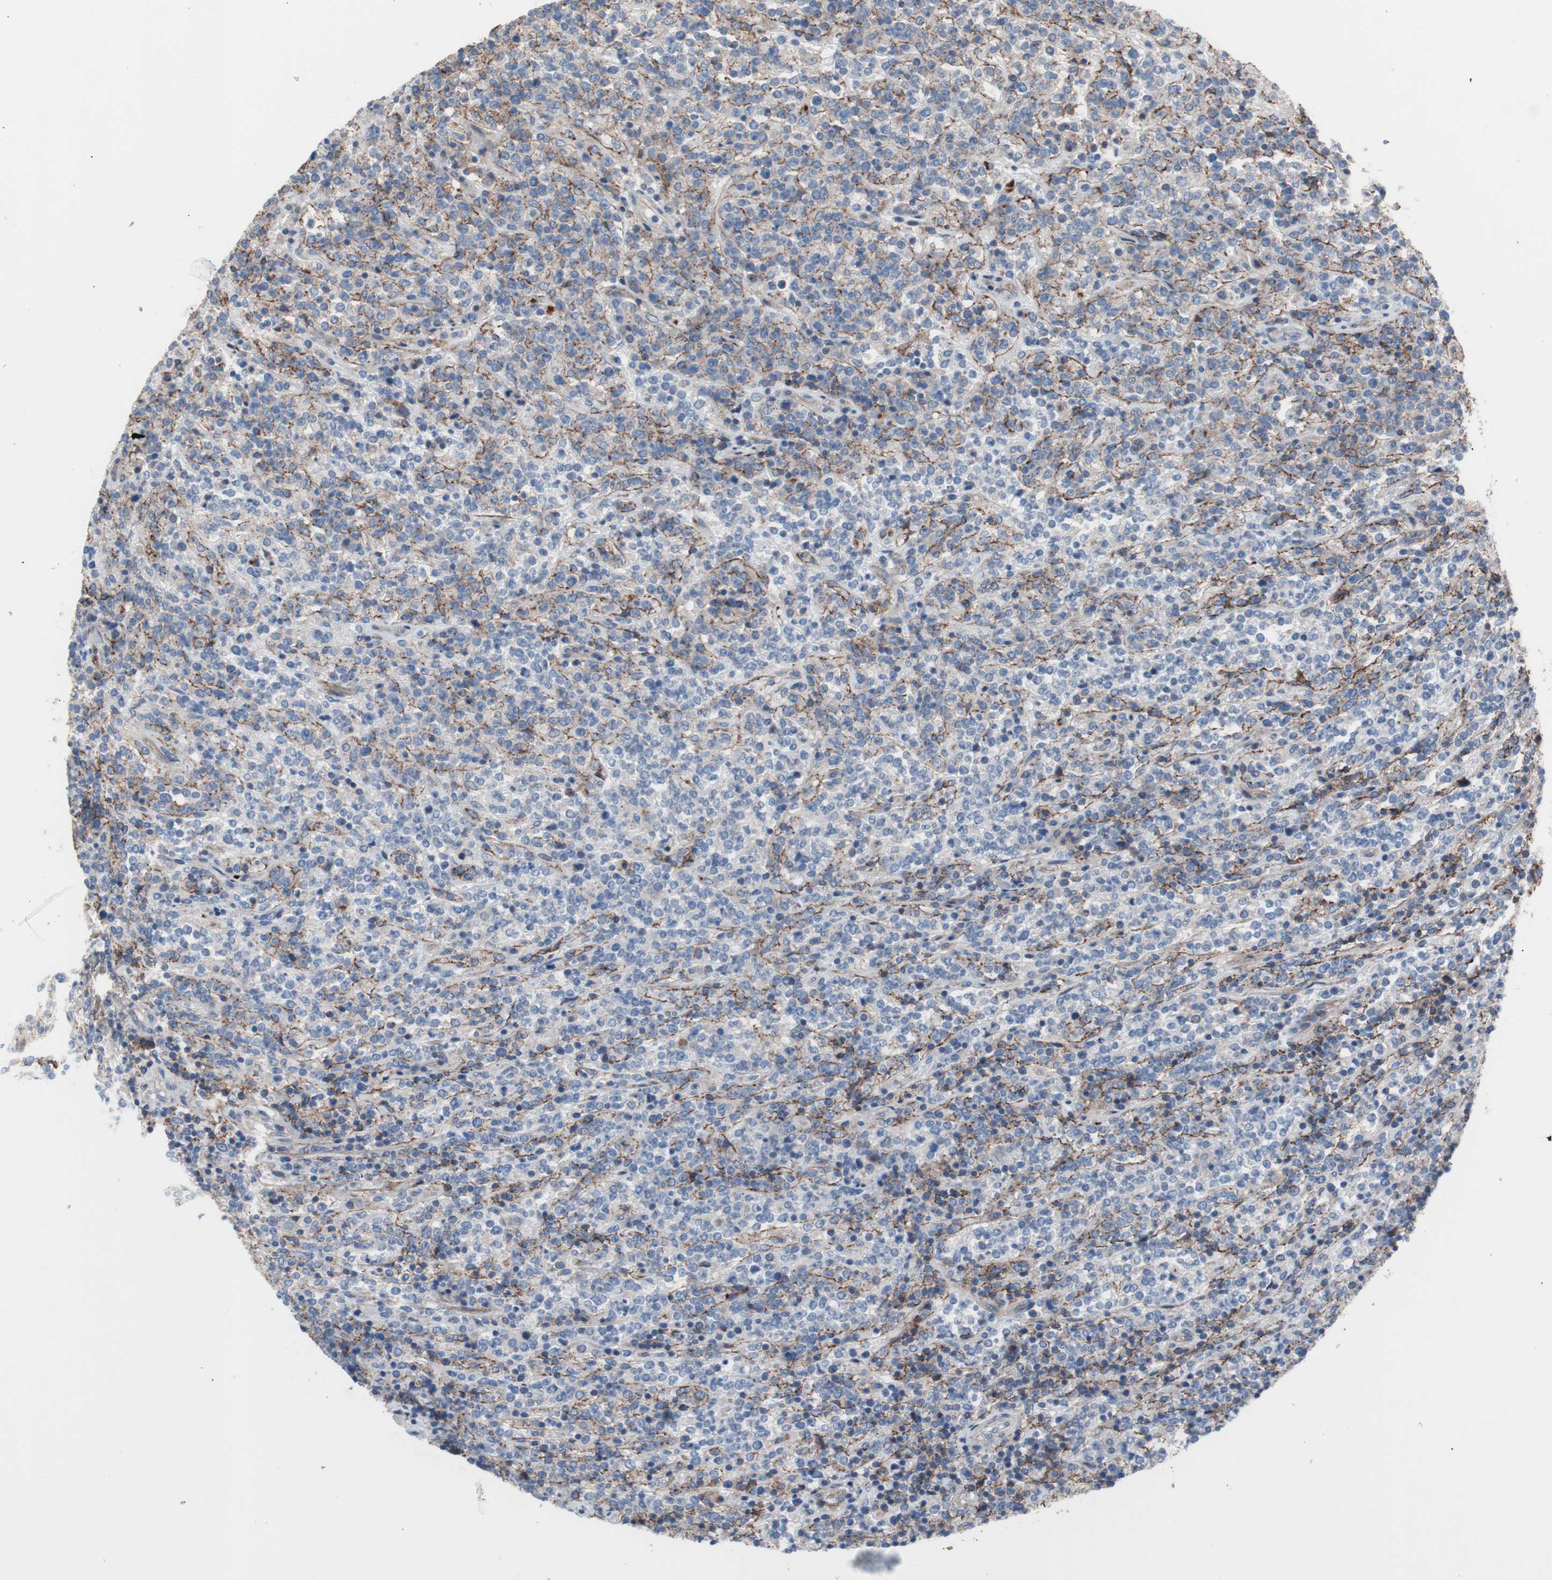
{"staining": {"intensity": "weak", "quantity": "25%-75%", "location": "cytoplasmic/membranous"}, "tissue": "lymphoma", "cell_type": "Tumor cells", "image_type": "cancer", "snomed": [{"axis": "morphology", "description": "Malignant lymphoma, non-Hodgkin's type, High grade"}, {"axis": "topography", "description": "Soft tissue"}], "caption": "High-grade malignant lymphoma, non-Hodgkin's type stained with DAB immunohistochemistry (IHC) reveals low levels of weak cytoplasmic/membranous staining in about 25%-75% of tumor cells.", "gene": "CD81", "patient": {"sex": "male", "age": 18}}